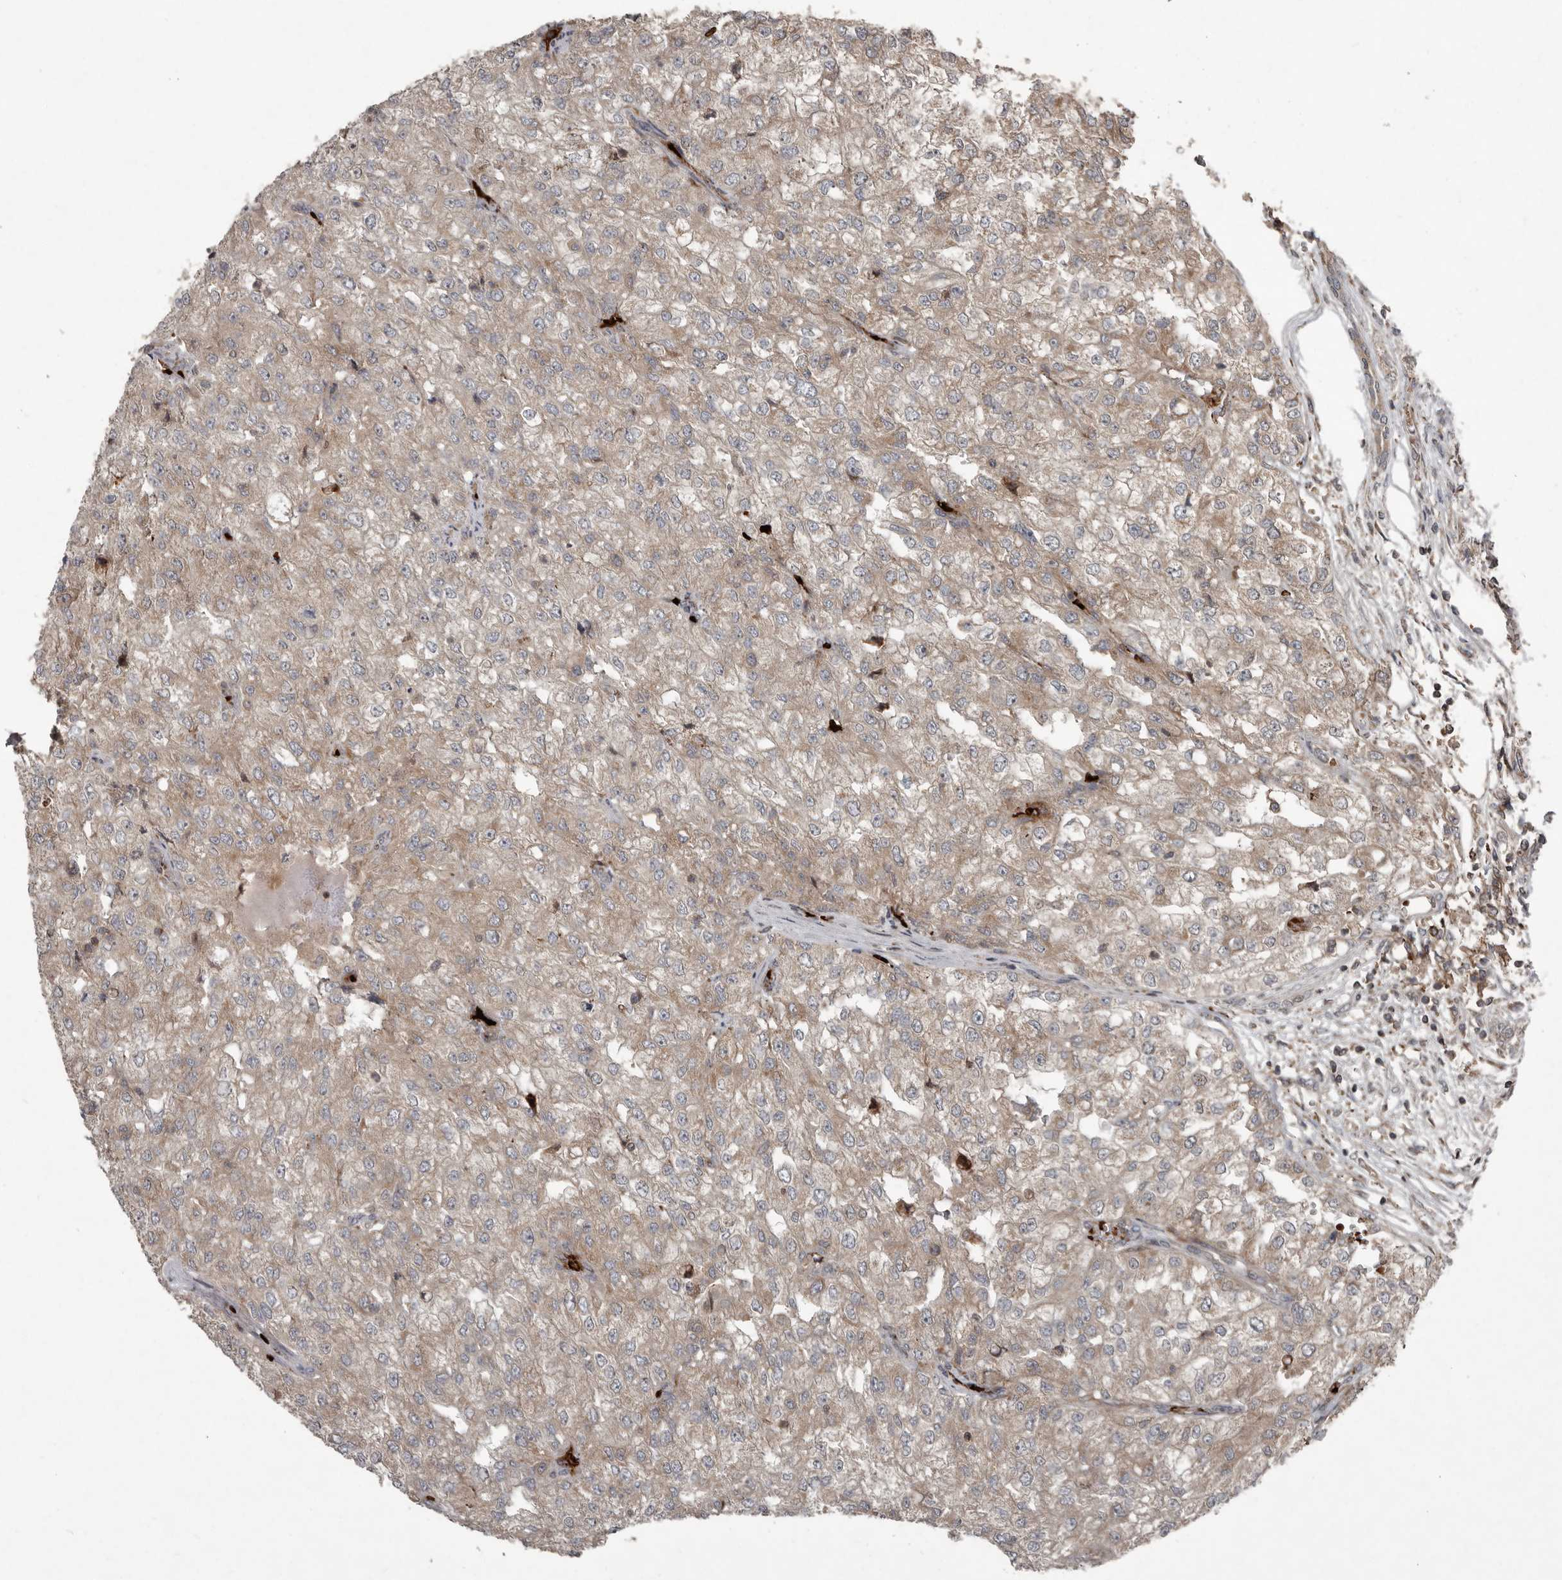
{"staining": {"intensity": "weak", "quantity": ">75%", "location": "cytoplasmic/membranous"}, "tissue": "renal cancer", "cell_type": "Tumor cells", "image_type": "cancer", "snomed": [{"axis": "morphology", "description": "Adenocarcinoma, NOS"}, {"axis": "topography", "description": "Kidney"}], "caption": "A histopathology image of human renal cancer (adenocarcinoma) stained for a protein reveals weak cytoplasmic/membranous brown staining in tumor cells.", "gene": "FBXO31", "patient": {"sex": "female", "age": 54}}